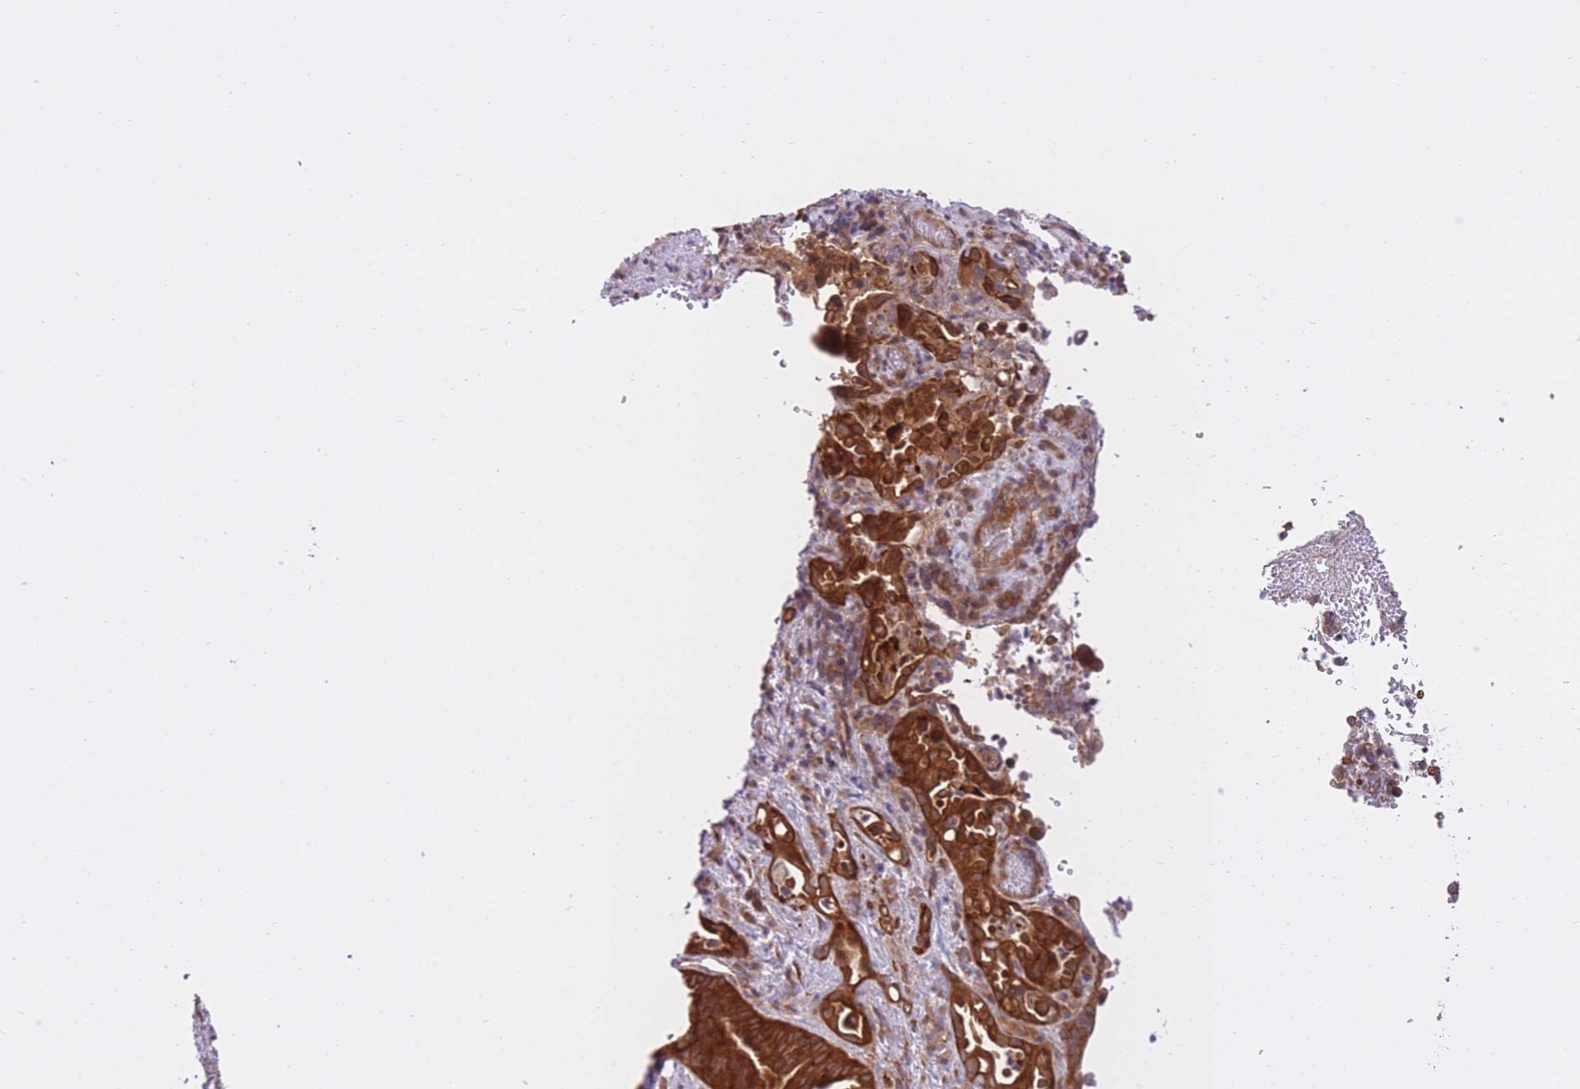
{"staining": {"intensity": "strong", "quantity": ">75%", "location": "cytoplasmic/membranous"}, "tissue": "liver cancer", "cell_type": "Tumor cells", "image_type": "cancer", "snomed": [{"axis": "morphology", "description": "Cholangiocarcinoma"}, {"axis": "topography", "description": "Liver"}], "caption": "Protein analysis of liver cholangiocarcinoma tissue reveals strong cytoplasmic/membranous expression in about >75% of tumor cells.", "gene": "EIF2B2", "patient": {"sex": "female", "age": 68}}